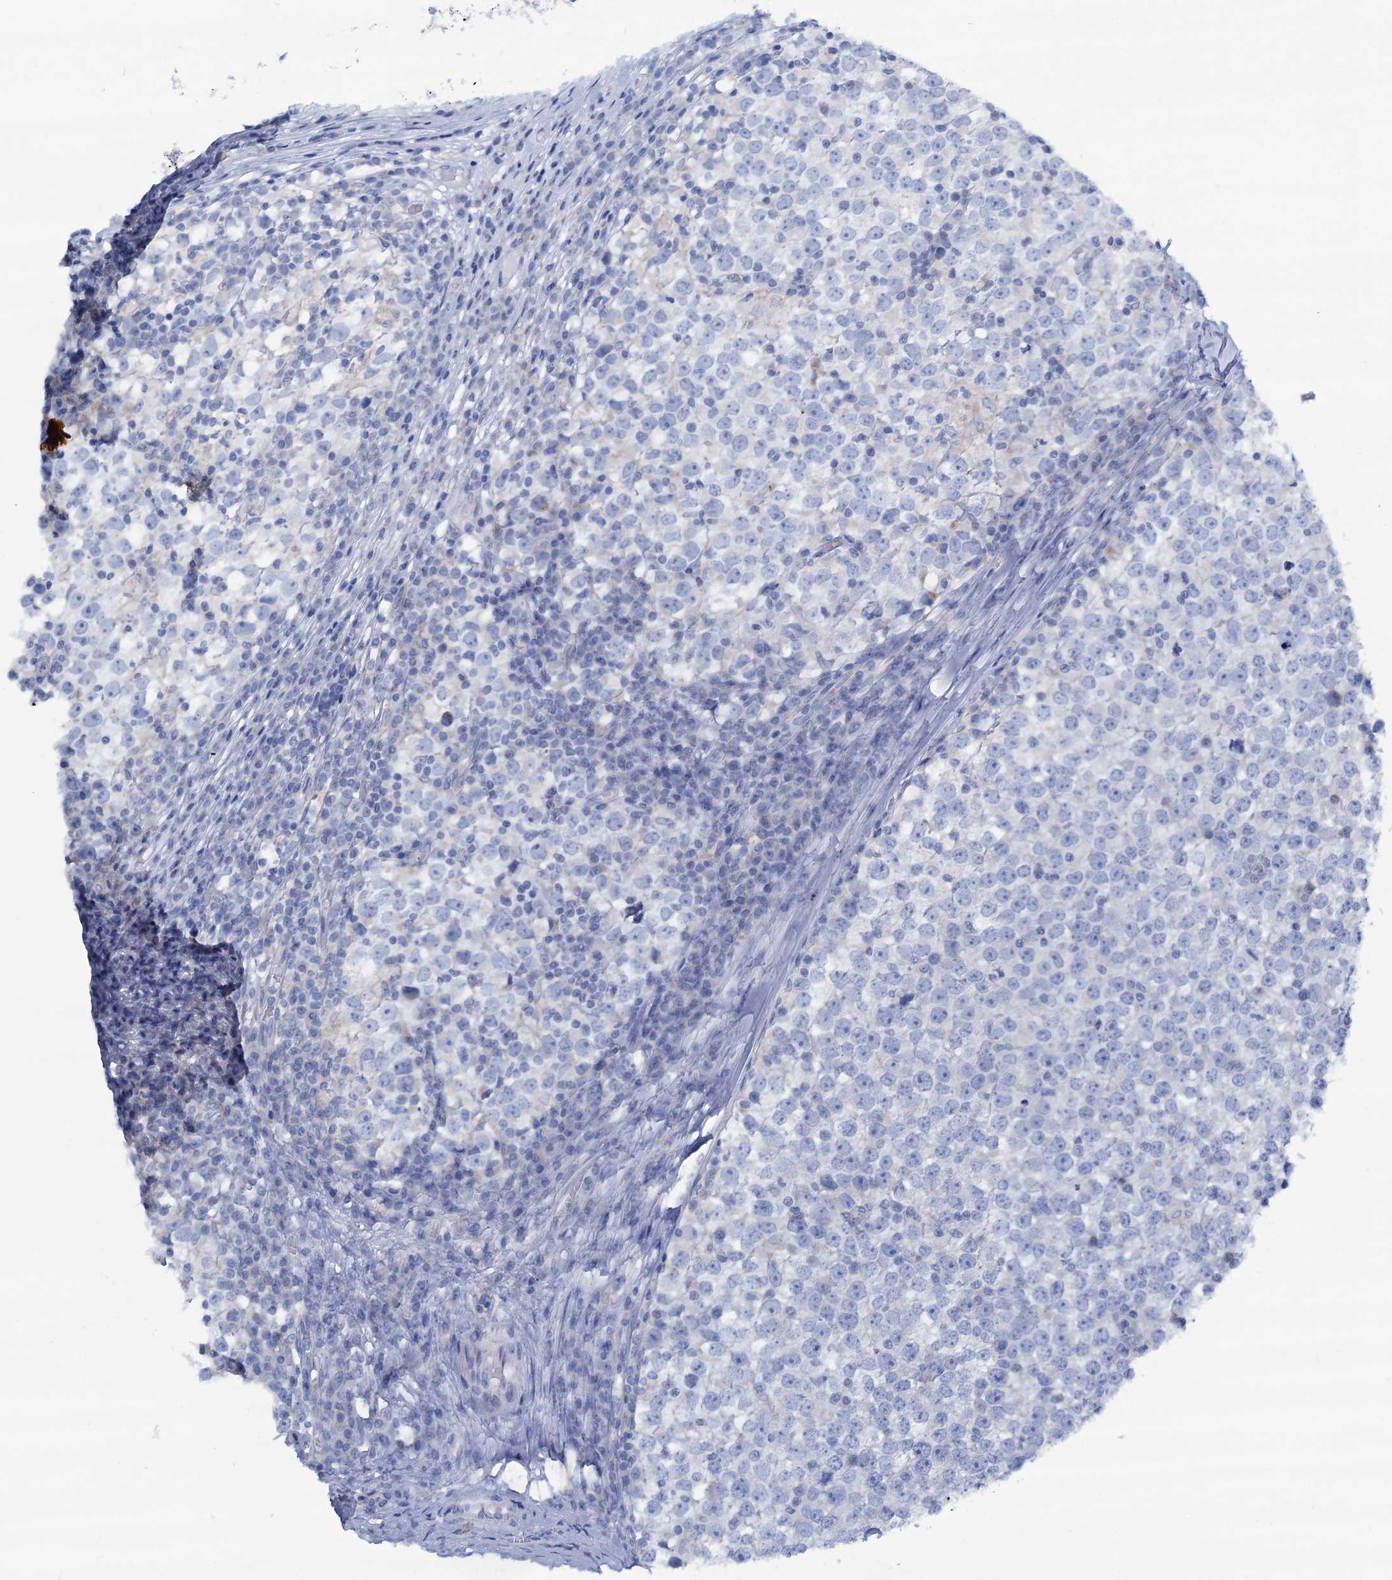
{"staining": {"intensity": "negative", "quantity": "none", "location": "none"}, "tissue": "testis cancer", "cell_type": "Tumor cells", "image_type": "cancer", "snomed": [{"axis": "morphology", "description": "Seminoma, NOS"}, {"axis": "topography", "description": "Testis"}], "caption": "This is a image of IHC staining of testis cancer (seminoma), which shows no expression in tumor cells. The staining was performed using DAB to visualize the protein expression in brown, while the nuclei were stained in blue with hematoxylin (Magnification: 20x).", "gene": "SLC1A3", "patient": {"sex": "male", "age": 65}}